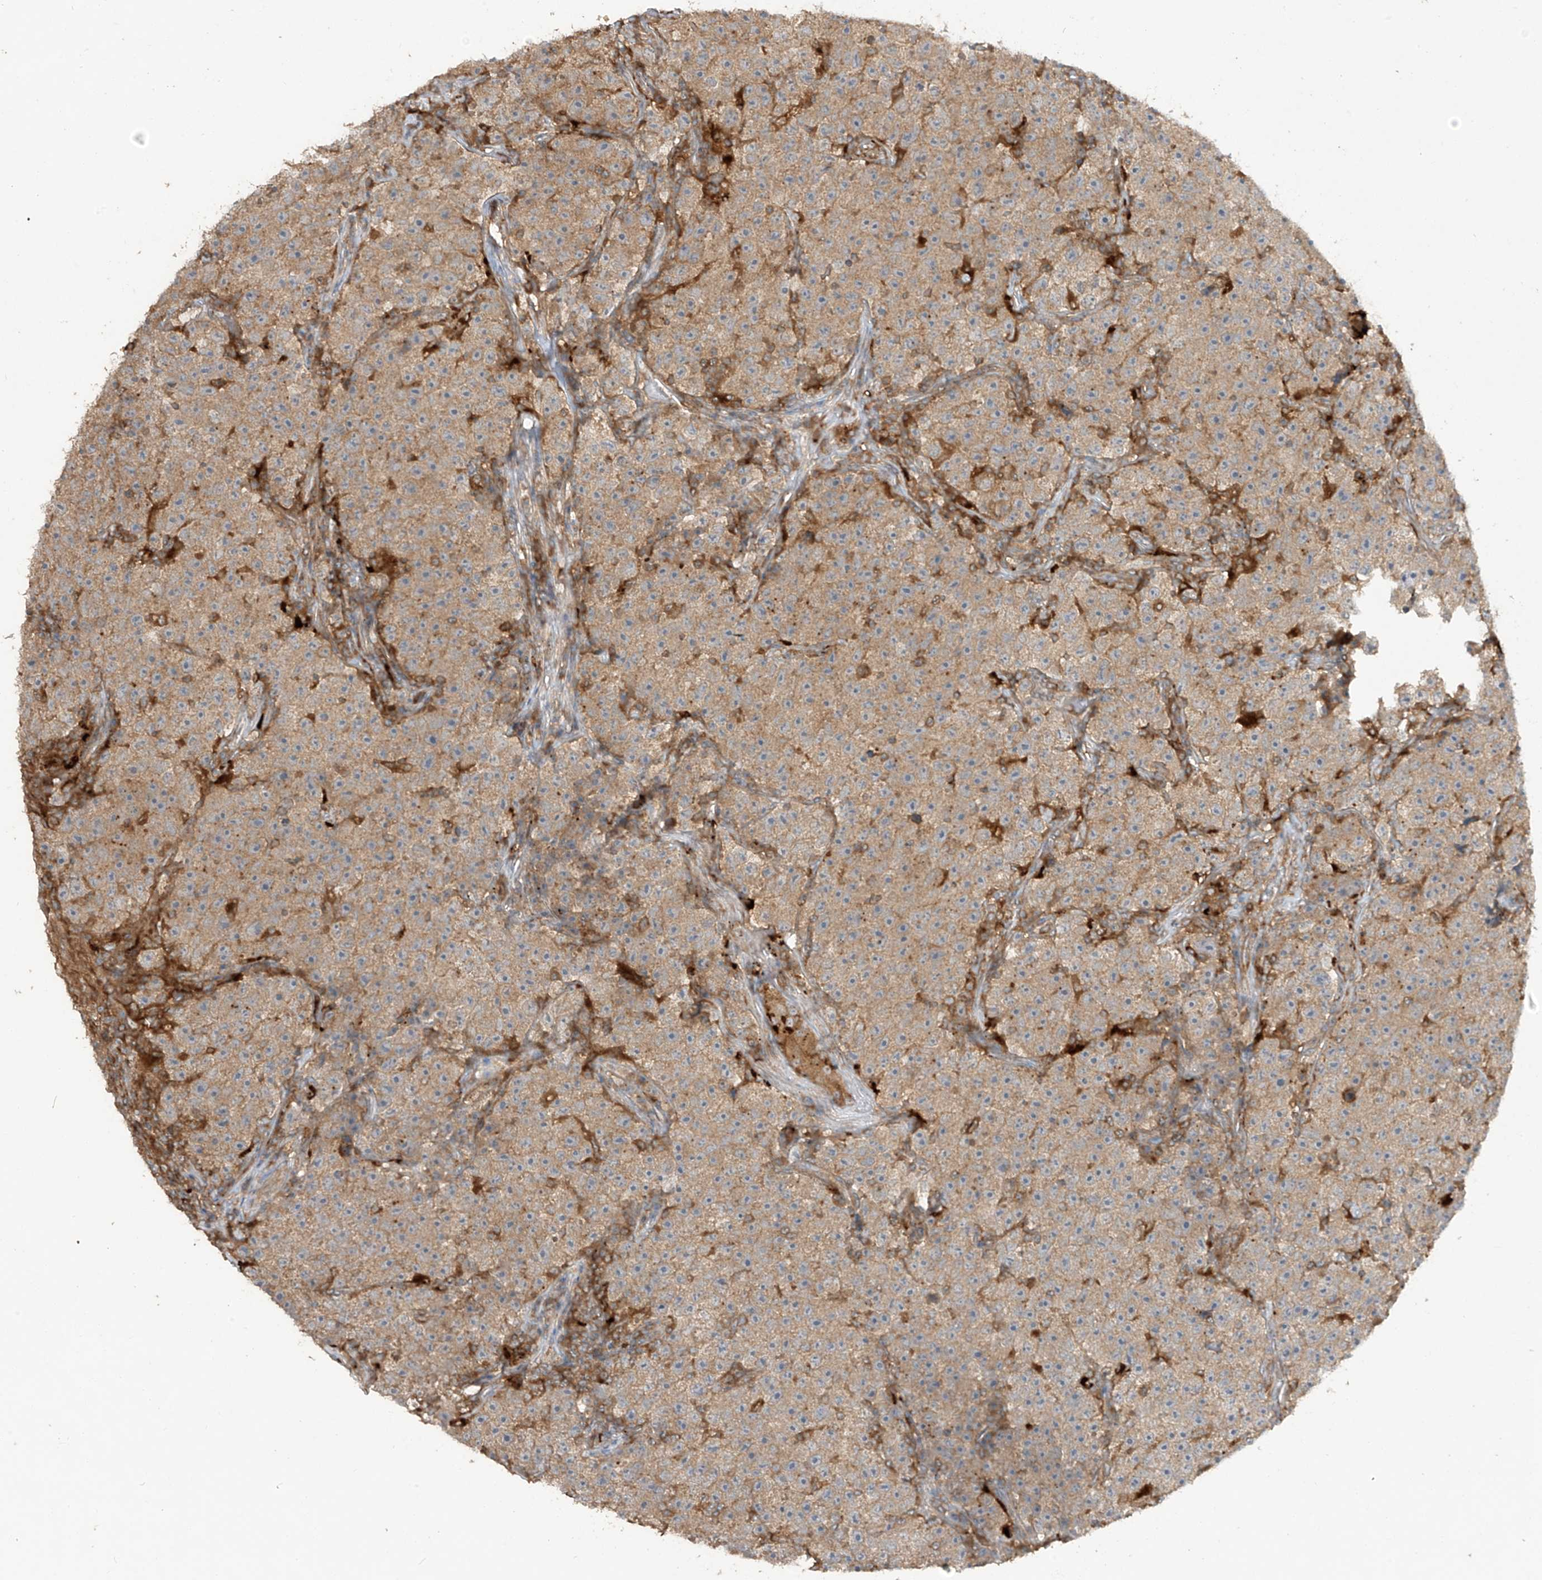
{"staining": {"intensity": "moderate", "quantity": ">75%", "location": "cytoplasmic/membranous"}, "tissue": "testis cancer", "cell_type": "Tumor cells", "image_type": "cancer", "snomed": [{"axis": "morphology", "description": "Seminoma, NOS"}, {"axis": "topography", "description": "Testis"}], "caption": "Brown immunohistochemical staining in seminoma (testis) reveals moderate cytoplasmic/membranous expression in approximately >75% of tumor cells. (IHC, brightfield microscopy, high magnification).", "gene": "LDAH", "patient": {"sex": "male", "age": 22}}